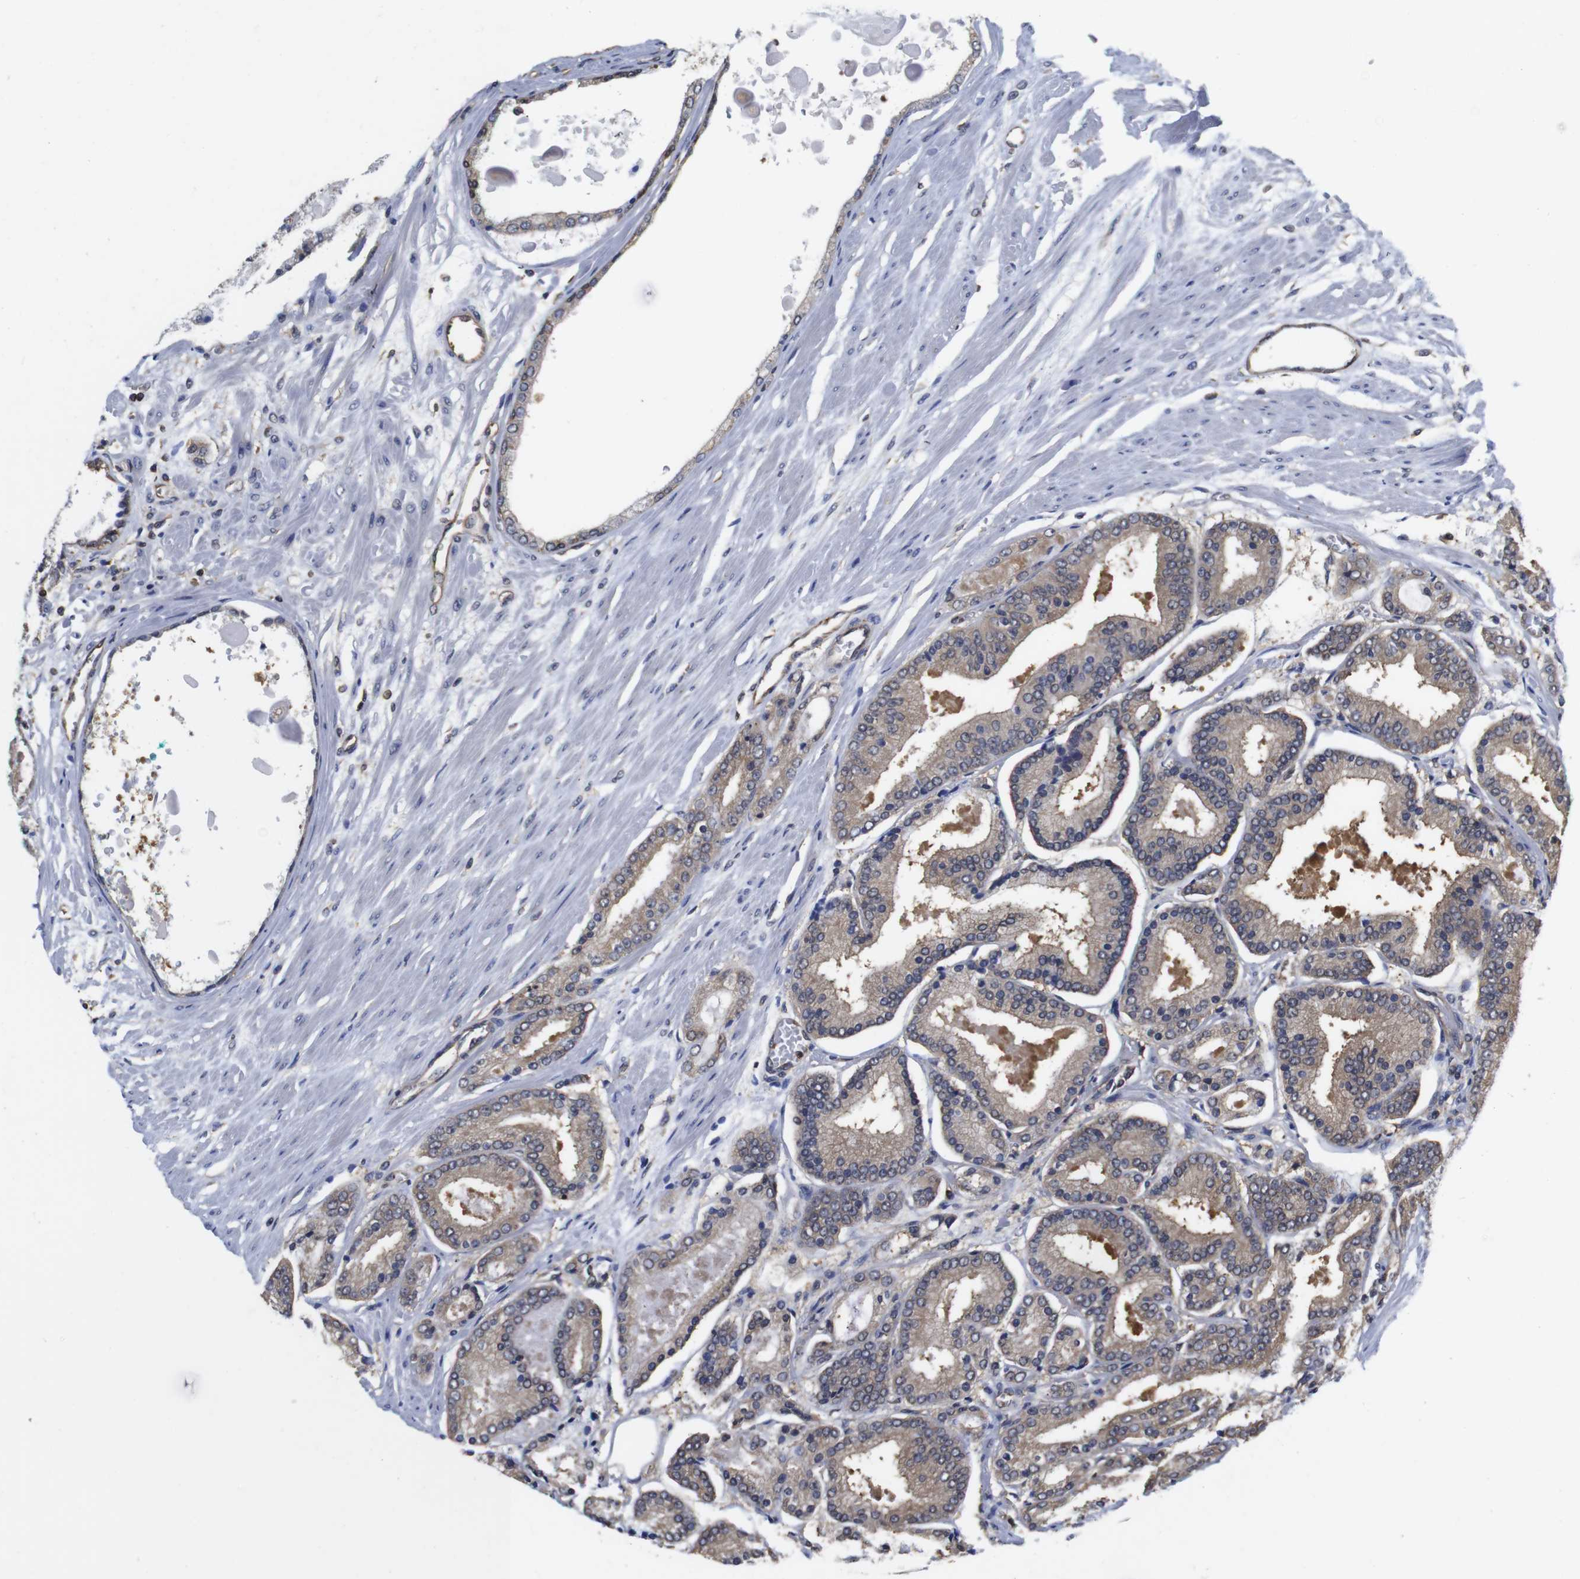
{"staining": {"intensity": "moderate", "quantity": ">75%", "location": "cytoplasmic/membranous"}, "tissue": "prostate cancer", "cell_type": "Tumor cells", "image_type": "cancer", "snomed": [{"axis": "morphology", "description": "Adenocarcinoma, Low grade"}, {"axis": "topography", "description": "Prostate"}], "caption": "Prostate cancer stained with DAB (3,3'-diaminobenzidine) IHC exhibits medium levels of moderate cytoplasmic/membranous expression in approximately >75% of tumor cells.", "gene": "SUMO3", "patient": {"sex": "male", "age": 59}}